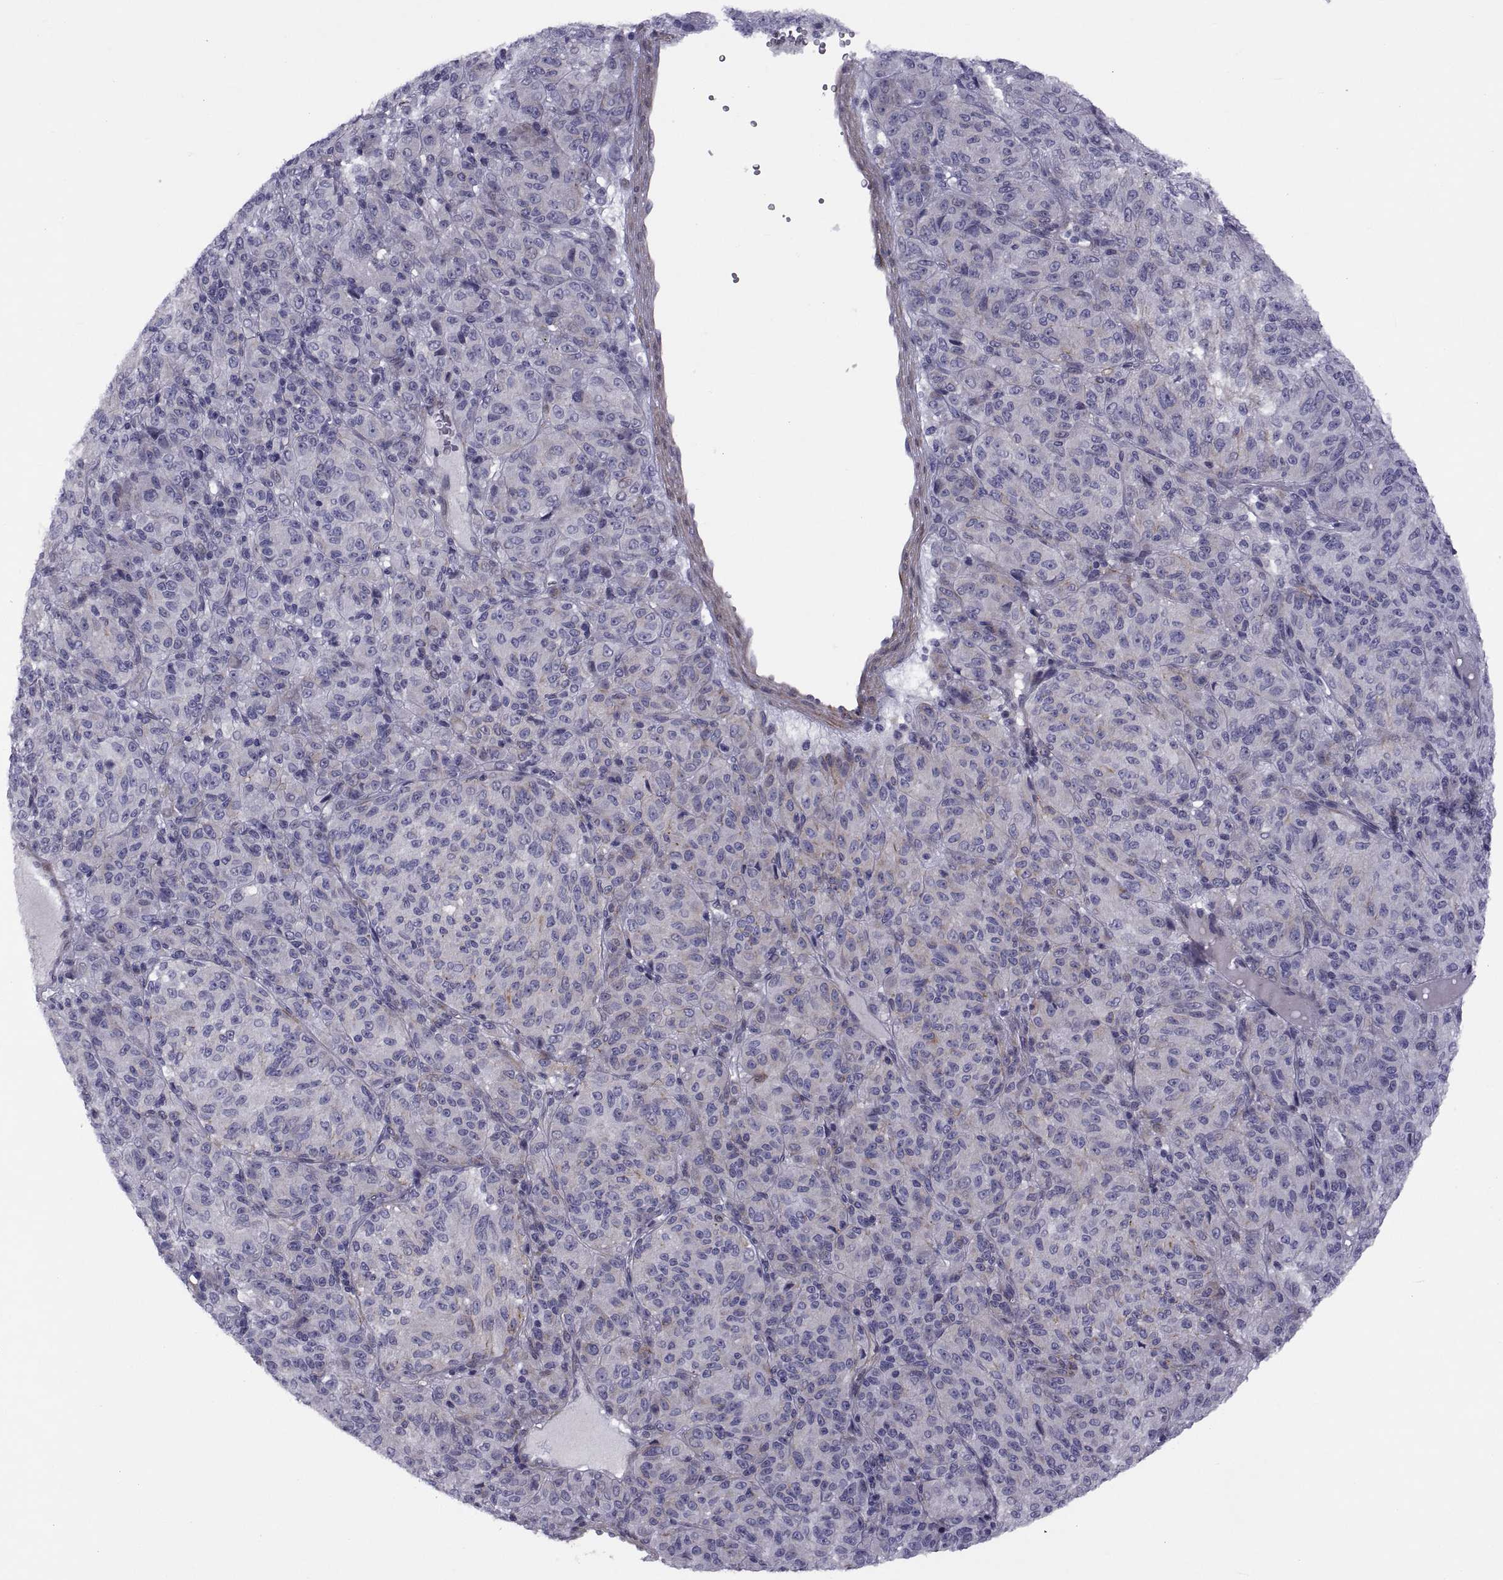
{"staining": {"intensity": "negative", "quantity": "none", "location": "none"}, "tissue": "melanoma", "cell_type": "Tumor cells", "image_type": "cancer", "snomed": [{"axis": "morphology", "description": "Malignant melanoma, Metastatic site"}, {"axis": "topography", "description": "Brain"}], "caption": "Malignant melanoma (metastatic site) was stained to show a protein in brown. There is no significant expression in tumor cells.", "gene": "TMEM158", "patient": {"sex": "female", "age": 56}}